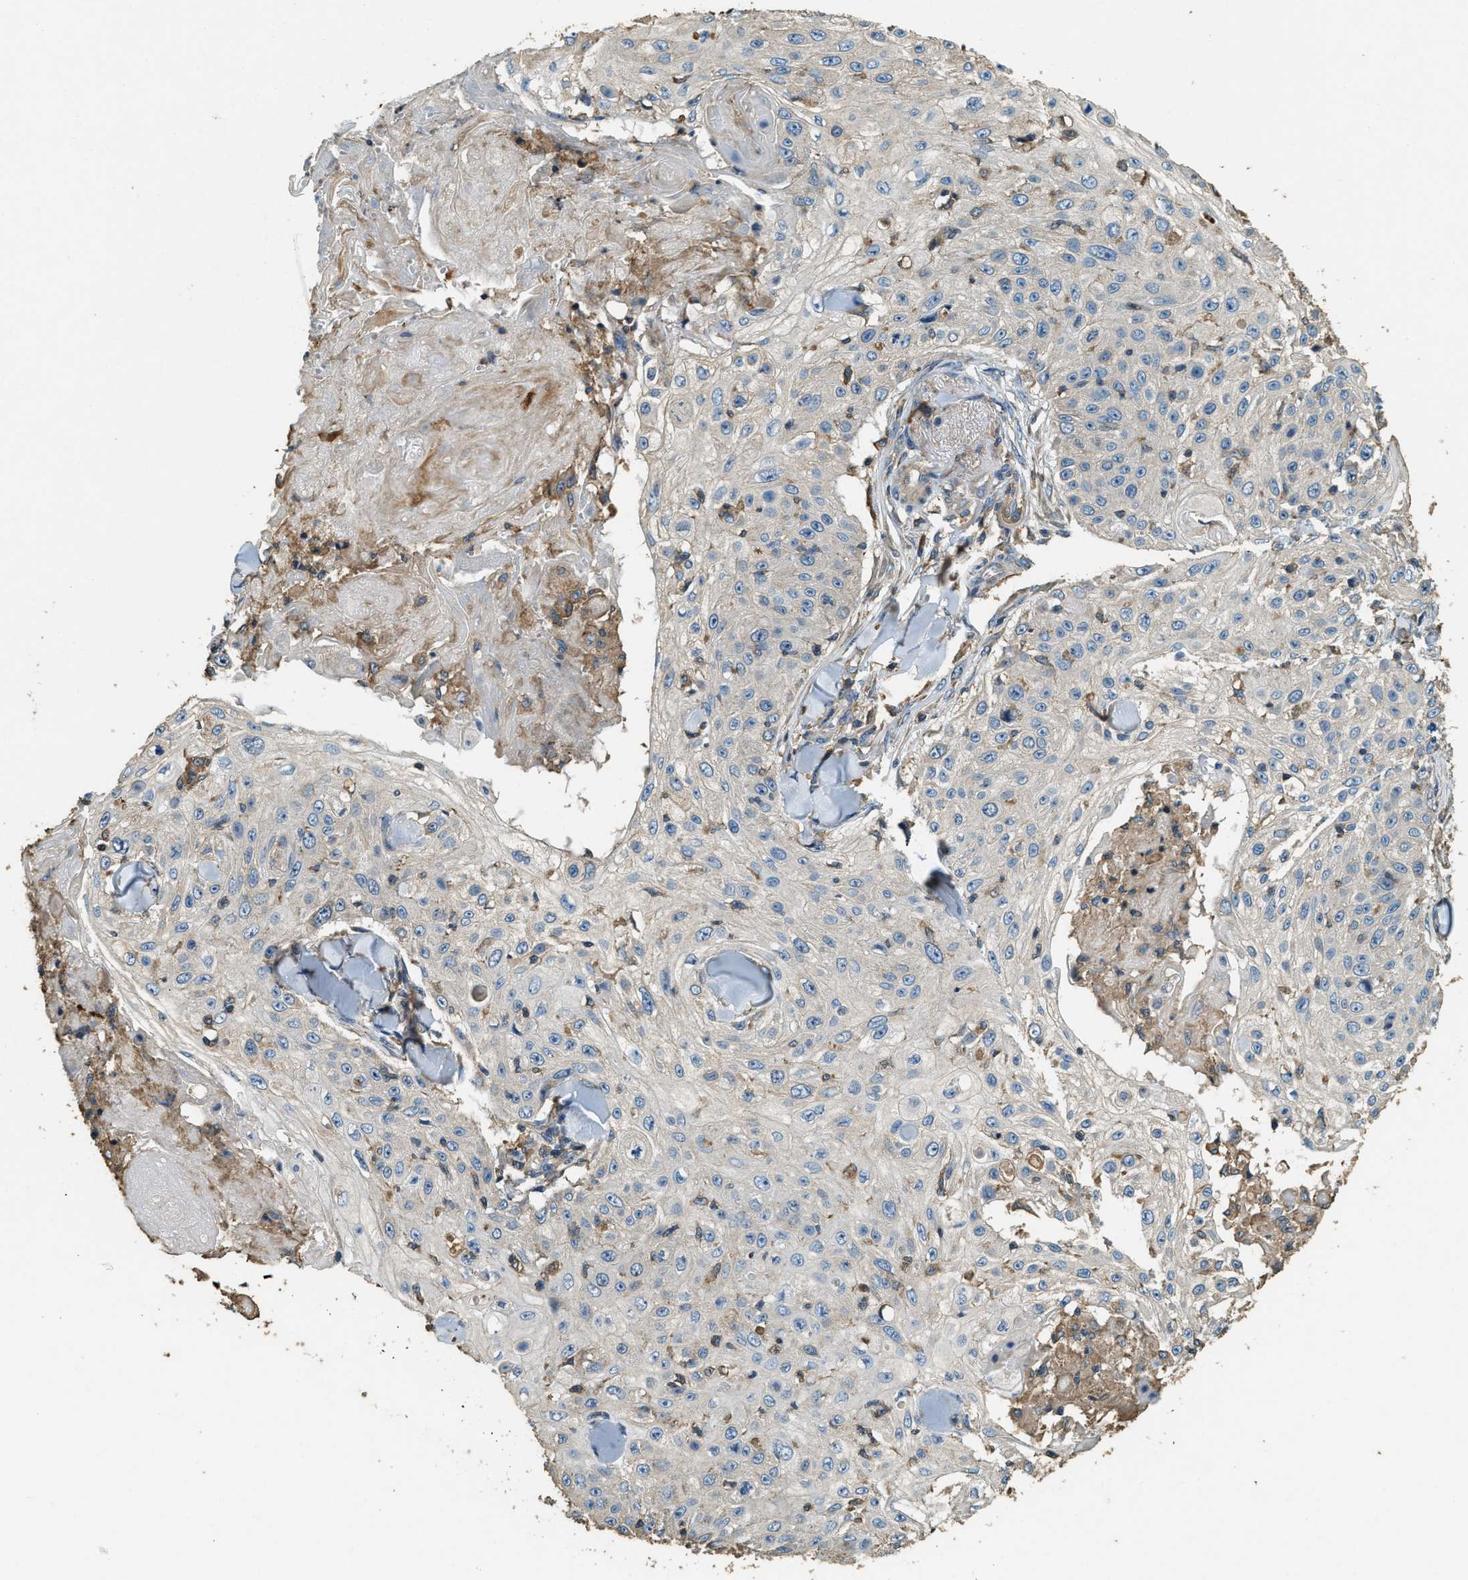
{"staining": {"intensity": "weak", "quantity": "<25%", "location": "cytoplasmic/membranous"}, "tissue": "skin cancer", "cell_type": "Tumor cells", "image_type": "cancer", "snomed": [{"axis": "morphology", "description": "Squamous cell carcinoma, NOS"}, {"axis": "topography", "description": "Skin"}], "caption": "This is an immunohistochemistry image of human skin squamous cell carcinoma. There is no positivity in tumor cells.", "gene": "ERGIC1", "patient": {"sex": "male", "age": 86}}